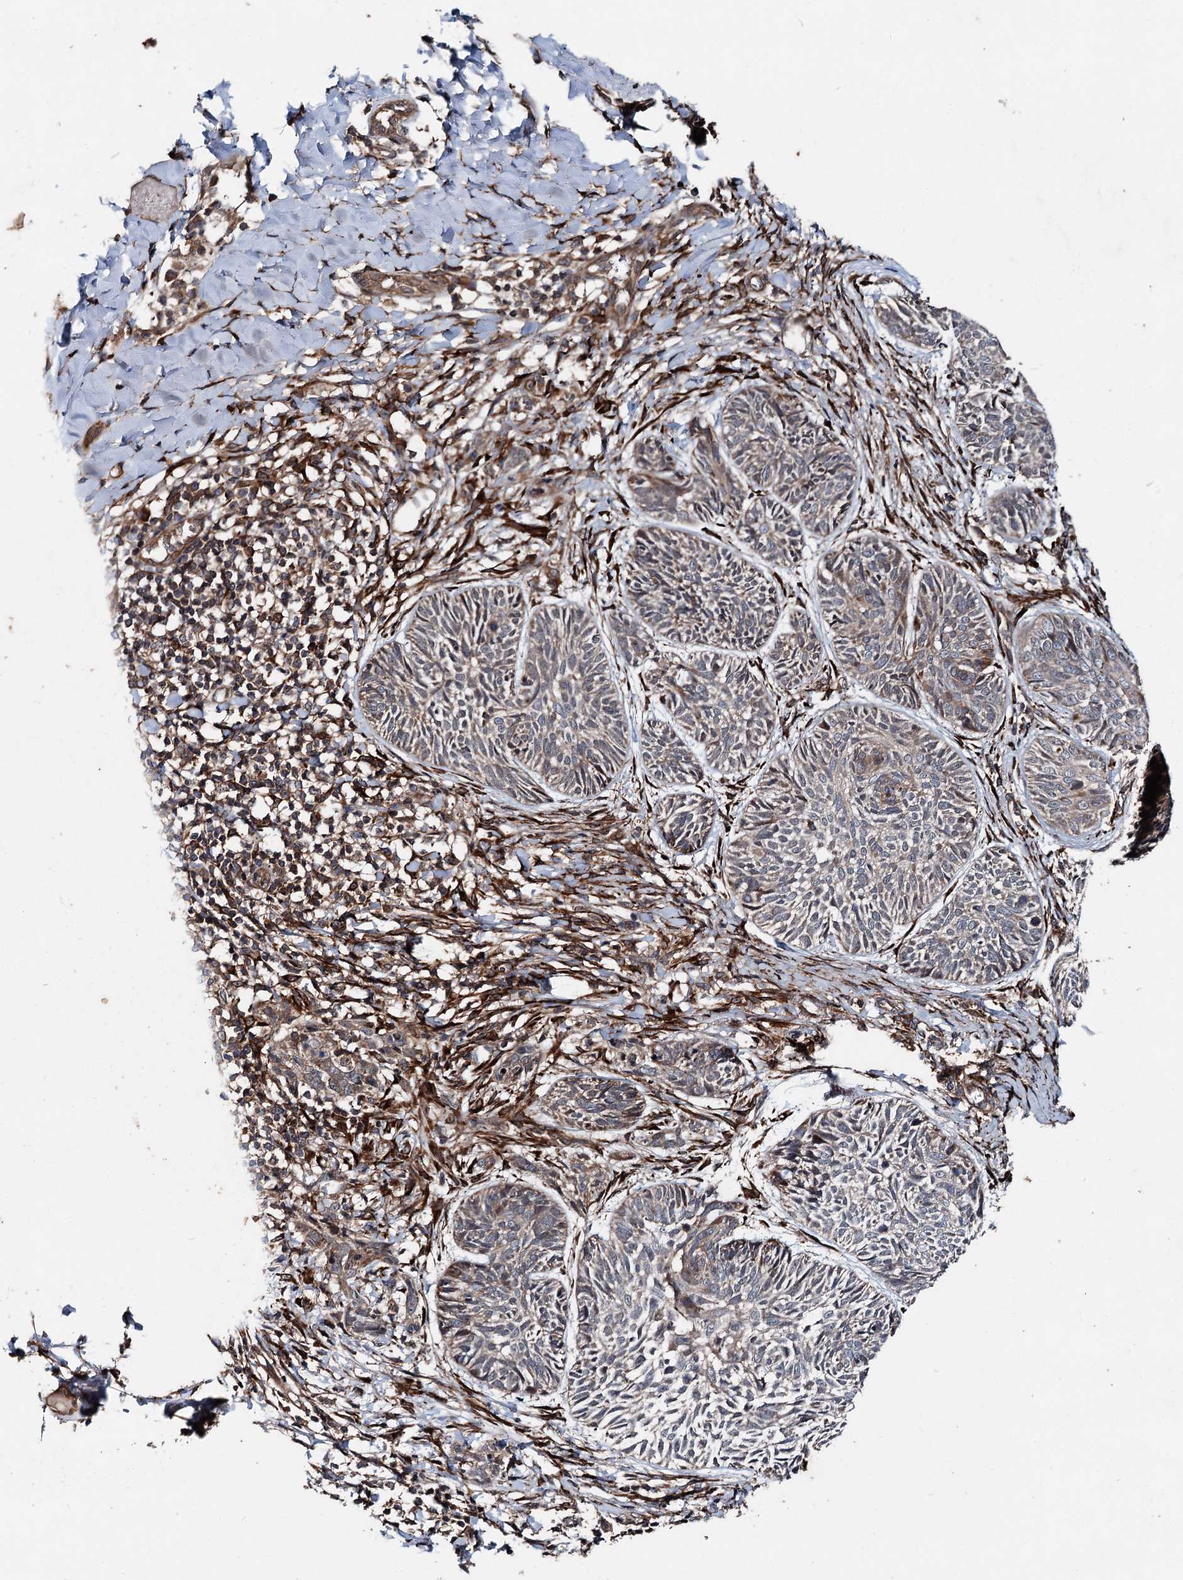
{"staining": {"intensity": "weak", "quantity": "25%-75%", "location": "cytoplasmic/membranous"}, "tissue": "skin cancer", "cell_type": "Tumor cells", "image_type": "cancer", "snomed": [{"axis": "morphology", "description": "Normal tissue, NOS"}, {"axis": "morphology", "description": "Basal cell carcinoma"}, {"axis": "topography", "description": "Skin"}], "caption": "Tumor cells display low levels of weak cytoplasmic/membranous positivity in approximately 25%-75% of cells in human skin cancer (basal cell carcinoma).", "gene": "DDIAS", "patient": {"sex": "male", "age": 66}}